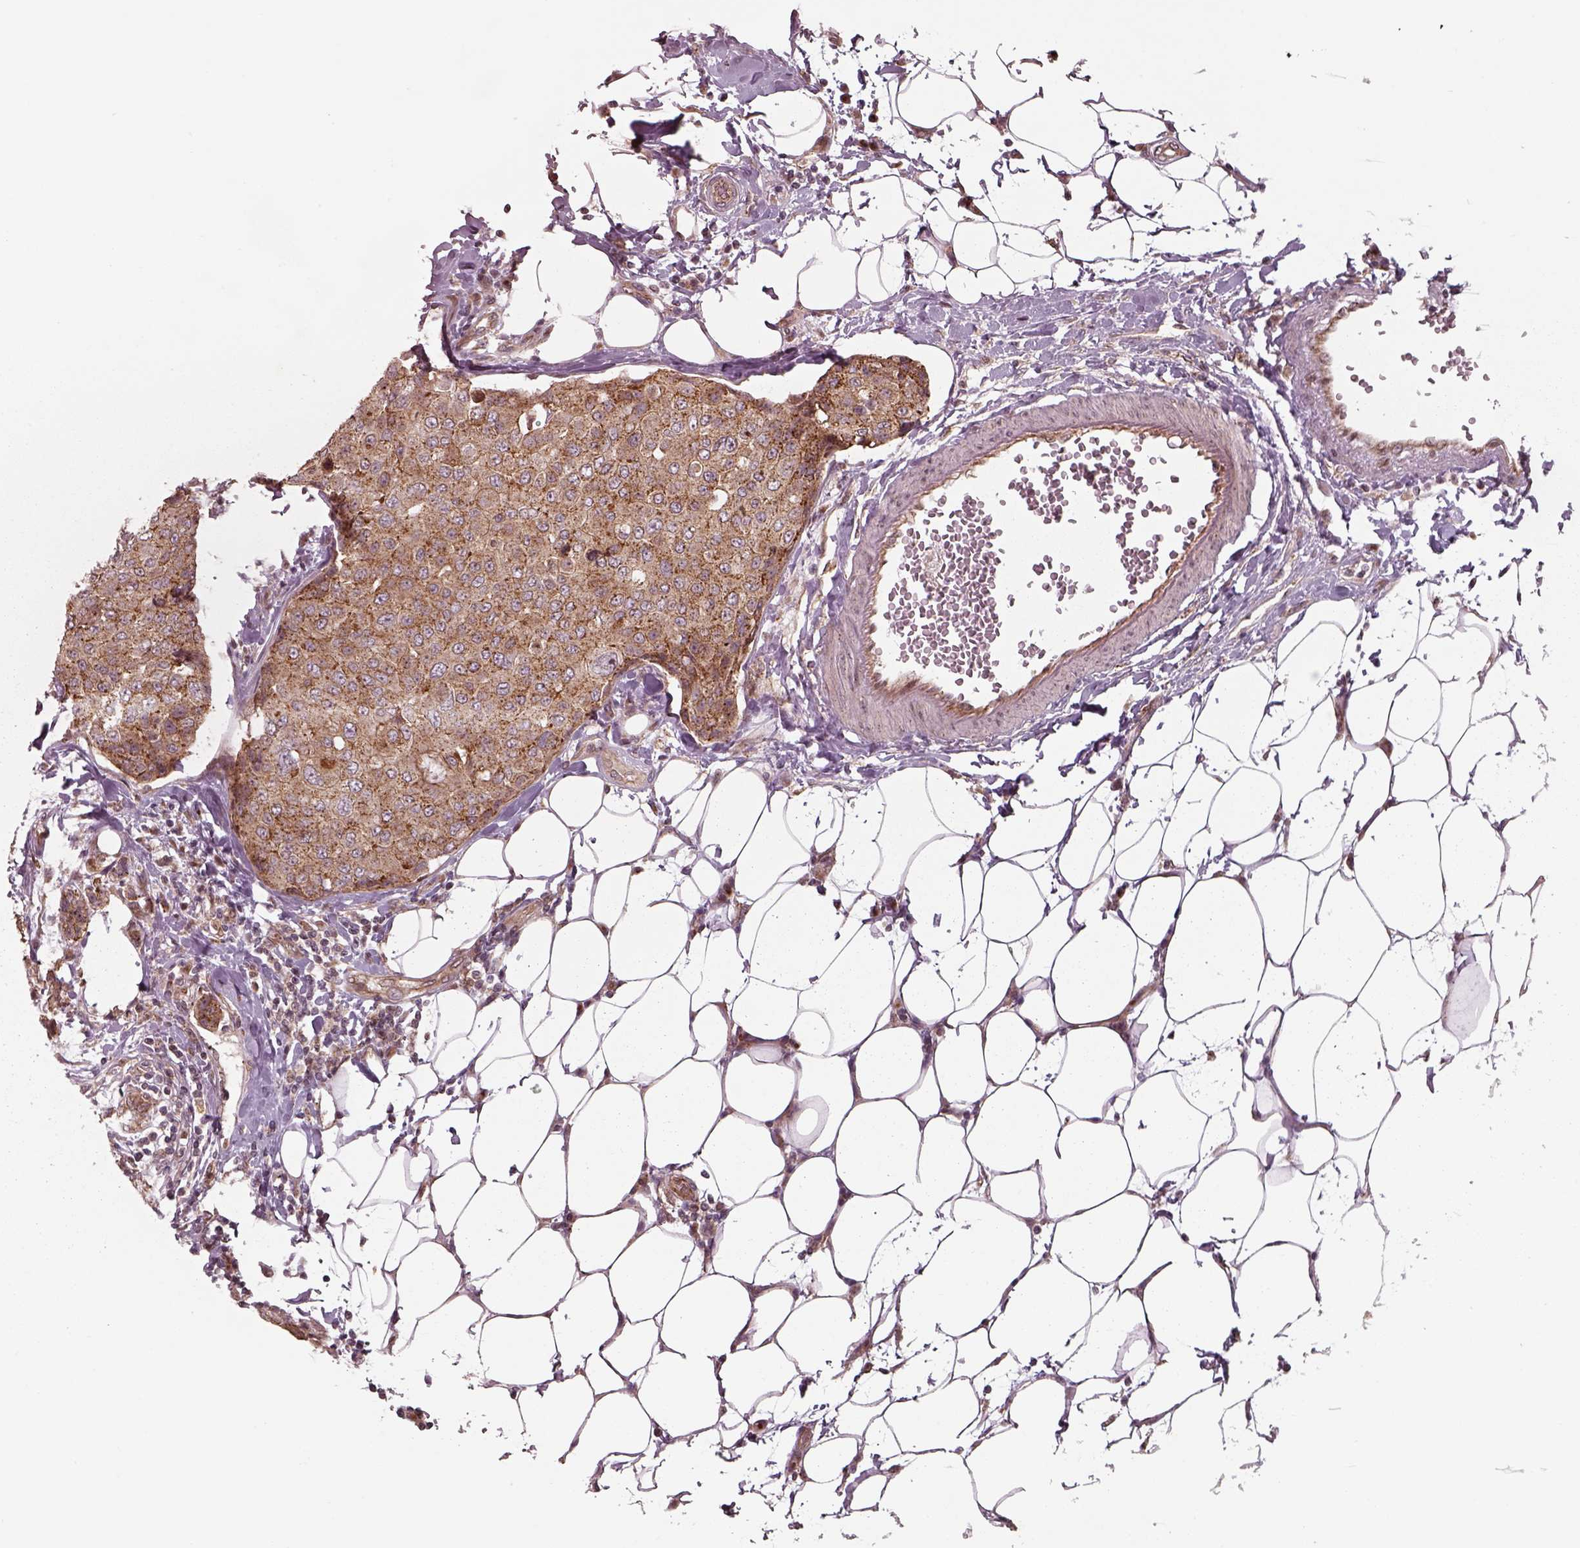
{"staining": {"intensity": "moderate", "quantity": ">75%", "location": "cytoplasmic/membranous"}, "tissue": "breast cancer", "cell_type": "Tumor cells", "image_type": "cancer", "snomed": [{"axis": "morphology", "description": "Duct carcinoma"}, {"axis": "topography", "description": "Breast"}], "caption": "The immunohistochemical stain labels moderate cytoplasmic/membranous staining in tumor cells of invasive ductal carcinoma (breast) tissue.", "gene": "CHMP3", "patient": {"sex": "female", "age": 27}}